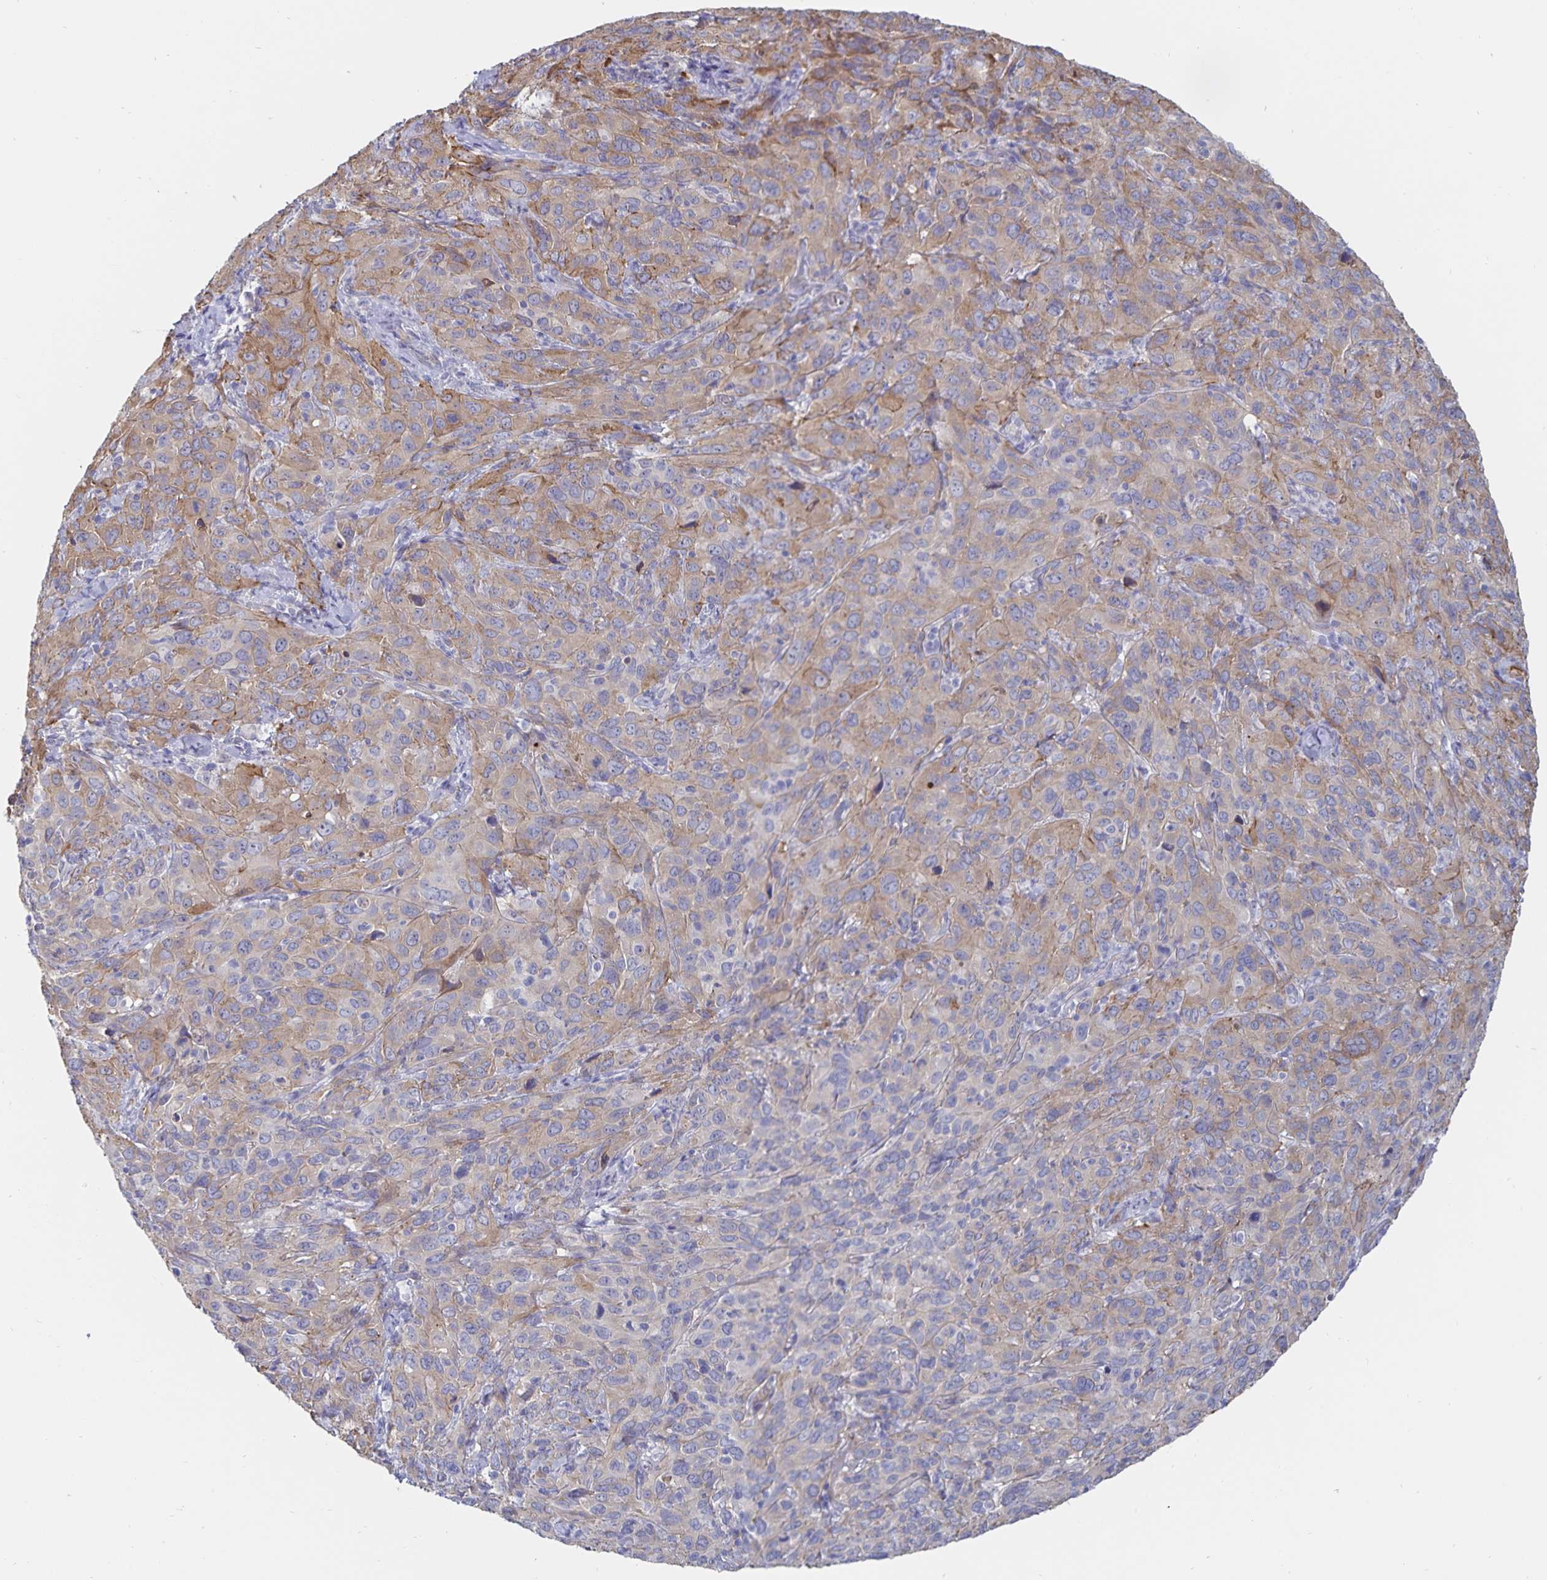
{"staining": {"intensity": "weak", "quantity": "25%-75%", "location": "cytoplasmic/membranous"}, "tissue": "cervical cancer", "cell_type": "Tumor cells", "image_type": "cancer", "snomed": [{"axis": "morphology", "description": "Normal tissue, NOS"}, {"axis": "morphology", "description": "Squamous cell carcinoma, NOS"}, {"axis": "topography", "description": "Cervix"}], "caption": "Immunohistochemical staining of human squamous cell carcinoma (cervical) displays weak cytoplasmic/membranous protein staining in approximately 25%-75% of tumor cells. (DAB (3,3'-diaminobenzidine) IHC with brightfield microscopy, high magnification).", "gene": "SSTR1", "patient": {"sex": "female", "age": 51}}